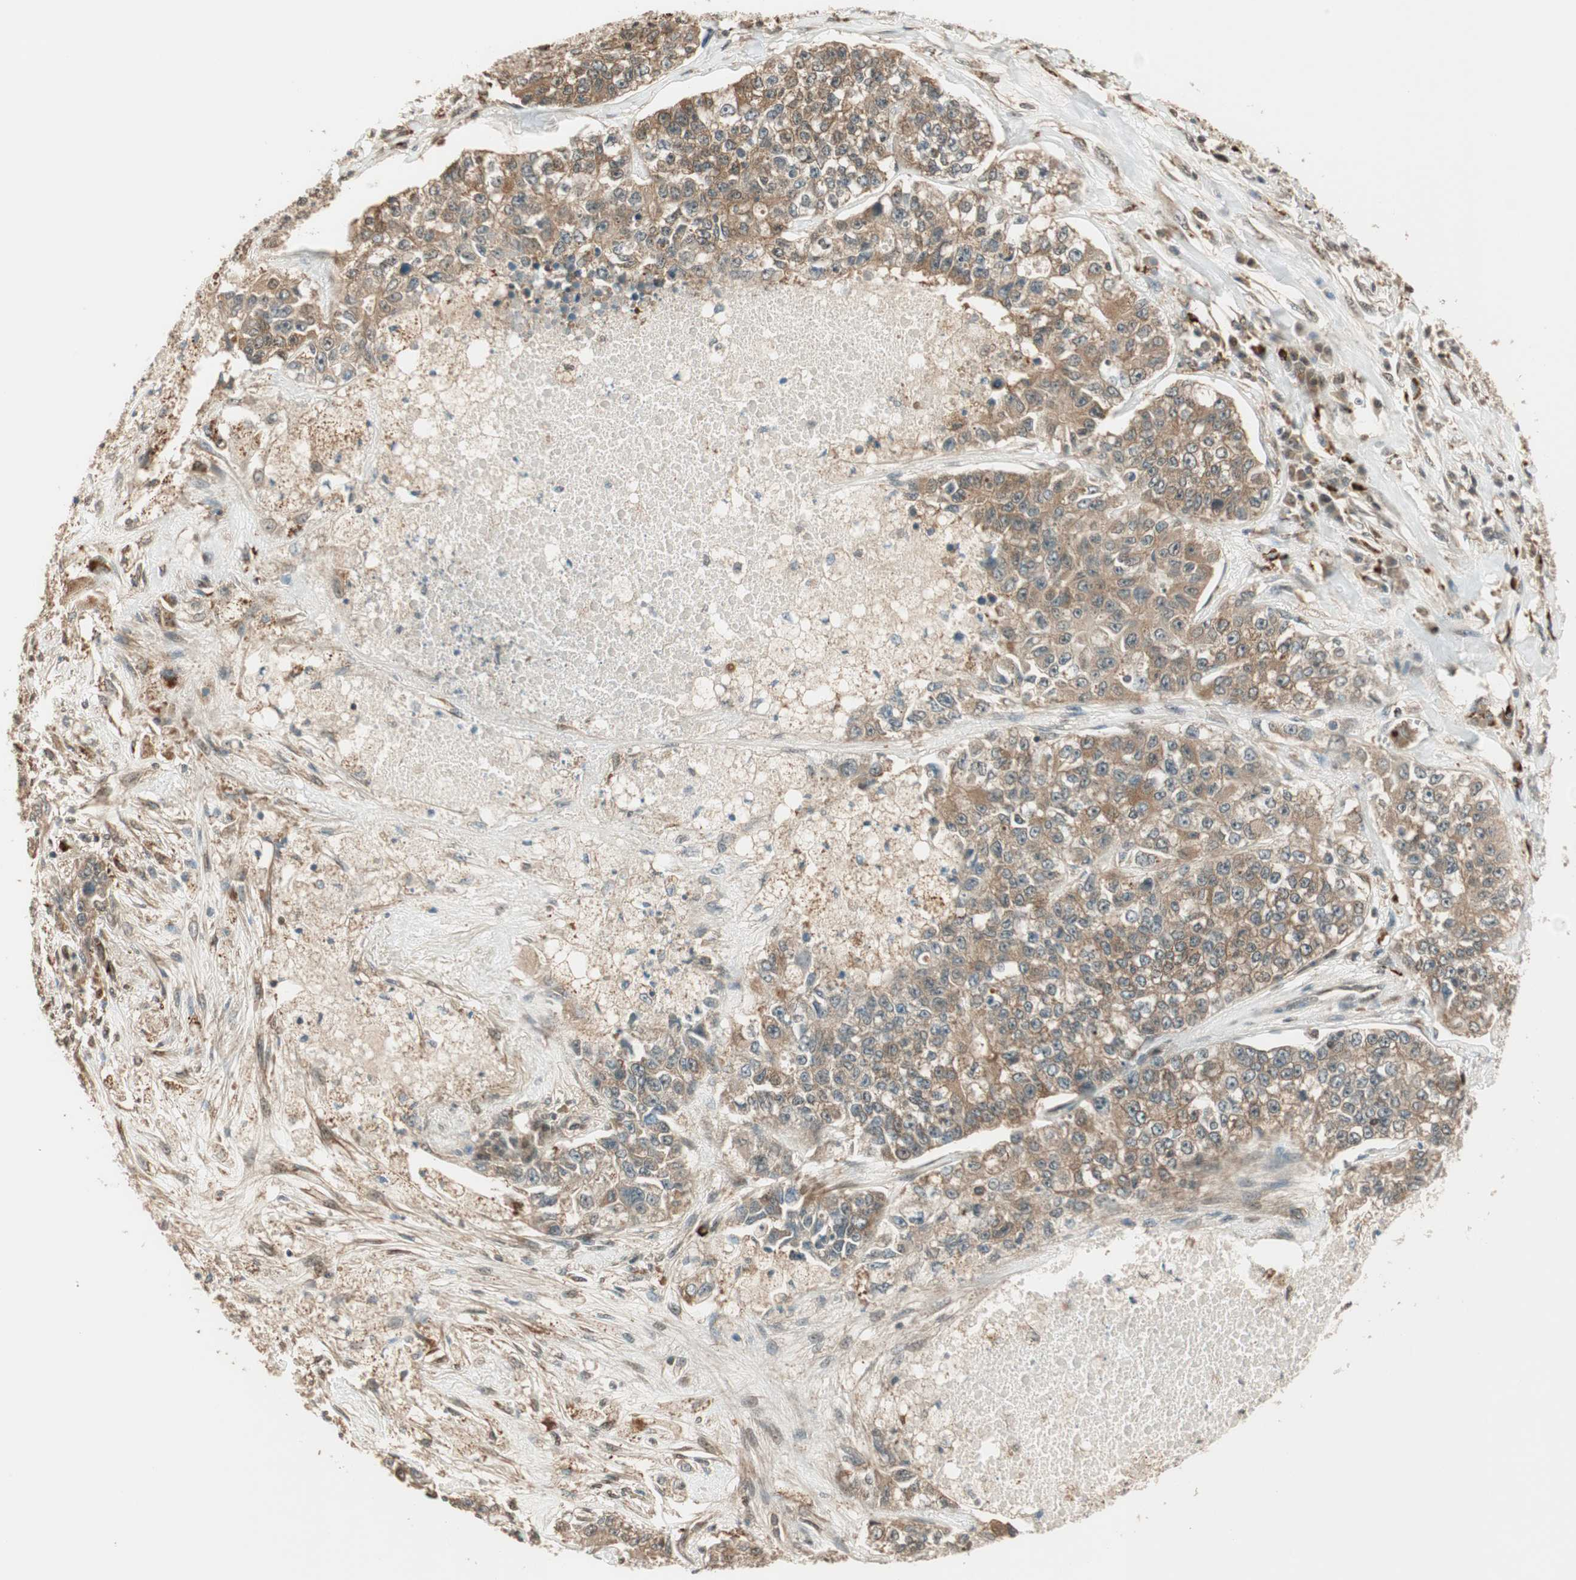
{"staining": {"intensity": "moderate", "quantity": ">75%", "location": "cytoplasmic/membranous"}, "tissue": "lung cancer", "cell_type": "Tumor cells", "image_type": "cancer", "snomed": [{"axis": "morphology", "description": "Adenocarcinoma, NOS"}, {"axis": "topography", "description": "Lung"}], "caption": "Immunohistochemistry micrograph of neoplastic tissue: human lung cancer (adenocarcinoma) stained using IHC demonstrates medium levels of moderate protein expression localized specifically in the cytoplasmic/membranous of tumor cells, appearing as a cytoplasmic/membranous brown color.", "gene": "ZNF443", "patient": {"sex": "male", "age": 49}}